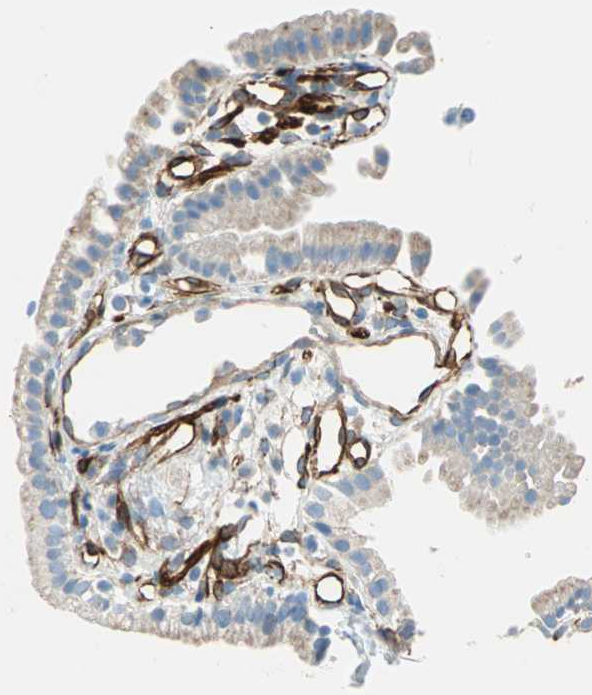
{"staining": {"intensity": "weak", "quantity": "25%-75%", "location": "cytoplasmic/membranous"}, "tissue": "gallbladder", "cell_type": "Glandular cells", "image_type": "normal", "snomed": [{"axis": "morphology", "description": "Normal tissue, NOS"}, {"axis": "topography", "description": "Gallbladder"}], "caption": "This photomicrograph exhibits unremarkable gallbladder stained with immunohistochemistry to label a protein in brown. The cytoplasmic/membranous of glandular cells show weak positivity for the protein. Nuclei are counter-stained blue.", "gene": "NES", "patient": {"sex": "male", "age": 65}}